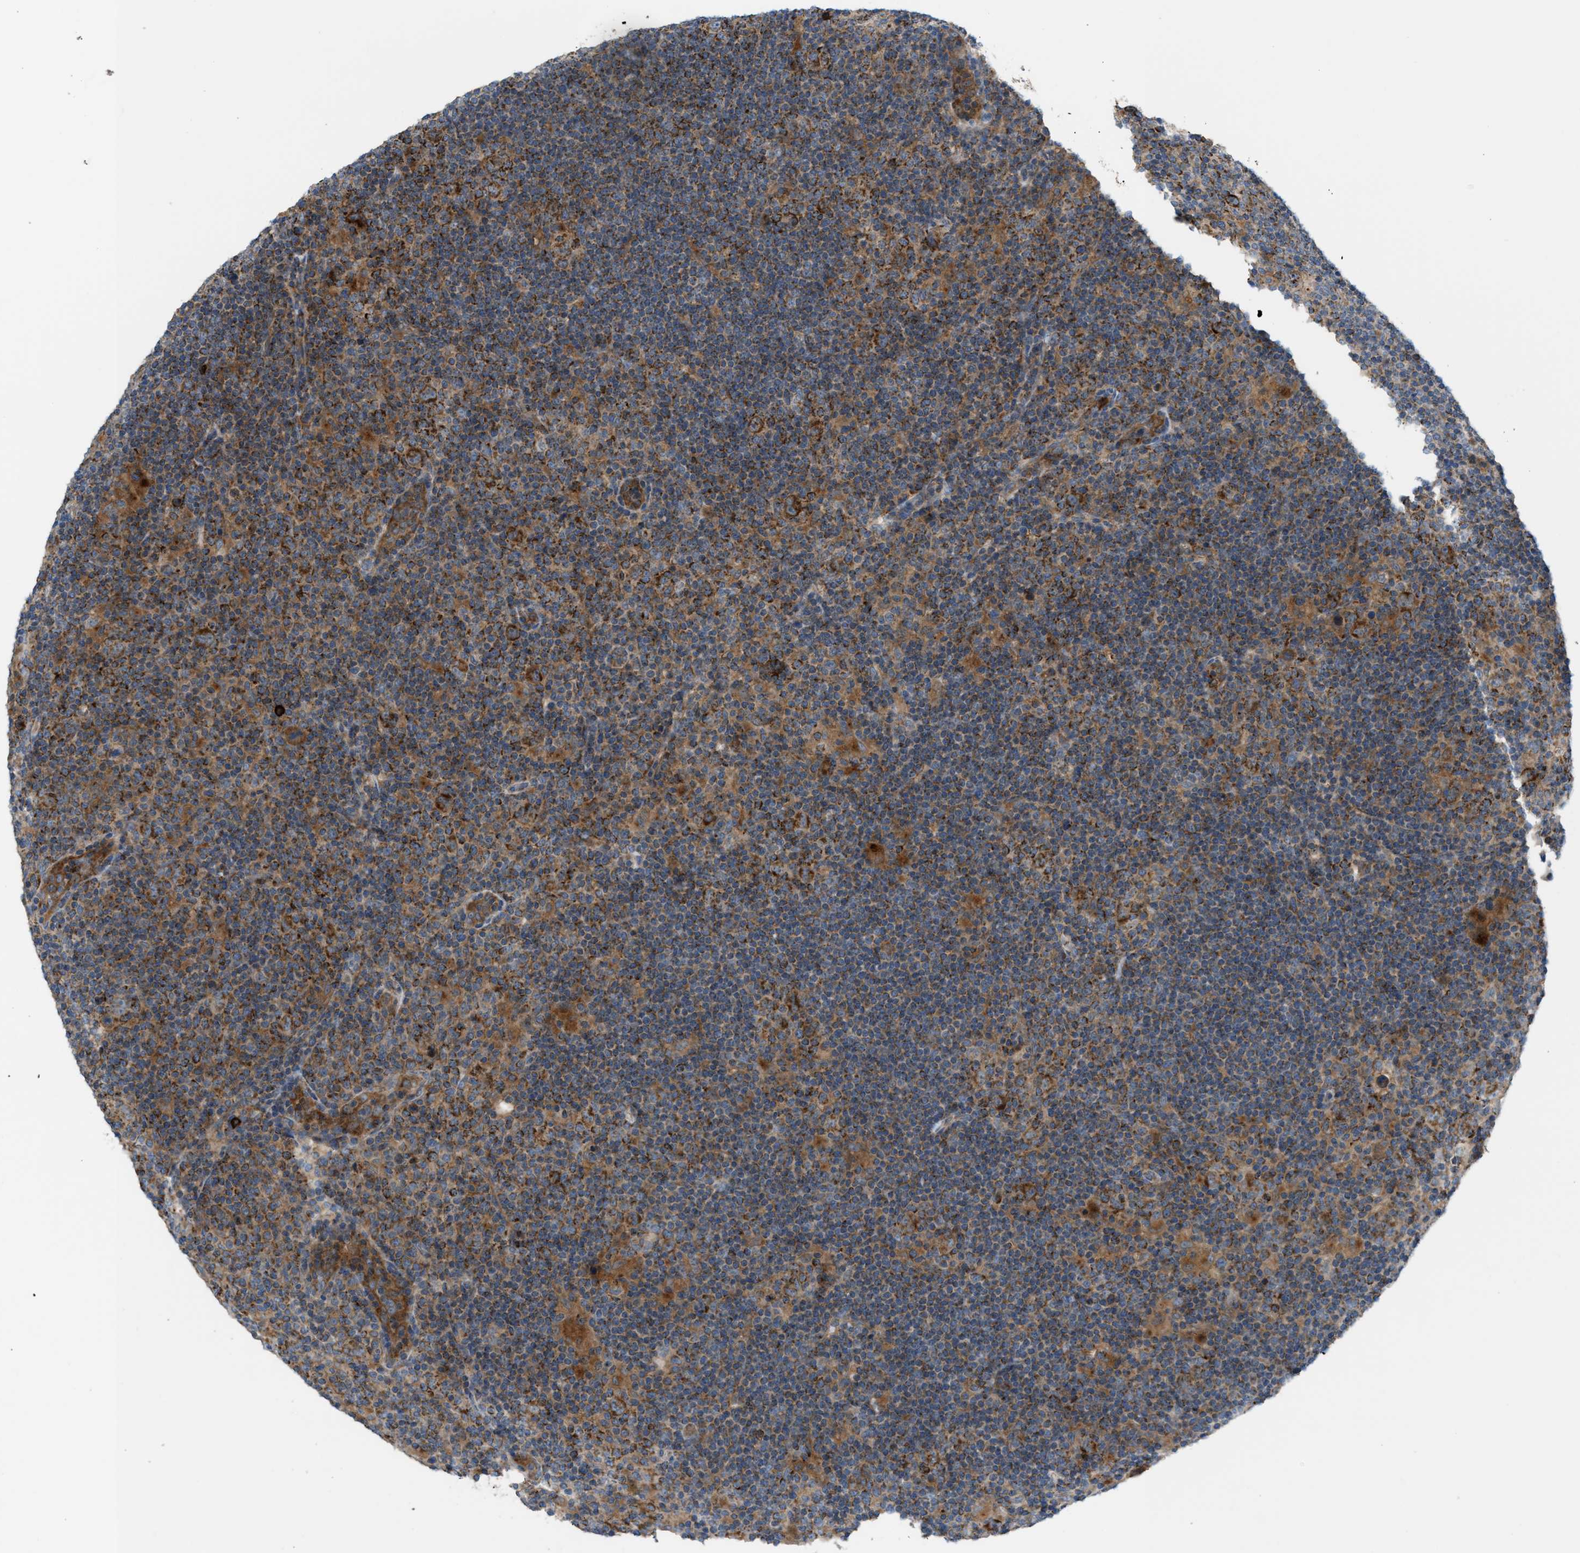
{"staining": {"intensity": "strong", "quantity": "25%-75%", "location": "cytoplasmic/membranous"}, "tissue": "lymphoma", "cell_type": "Tumor cells", "image_type": "cancer", "snomed": [{"axis": "morphology", "description": "Hodgkin's disease, NOS"}, {"axis": "topography", "description": "Lymph node"}], "caption": "About 25%-75% of tumor cells in human Hodgkin's disease display strong cytoplasmic/membranous protein staining as visualized by brown immunohistochemical staining.", "gene": "PDCL", "patient": {"sex": "female", "age": 57}}